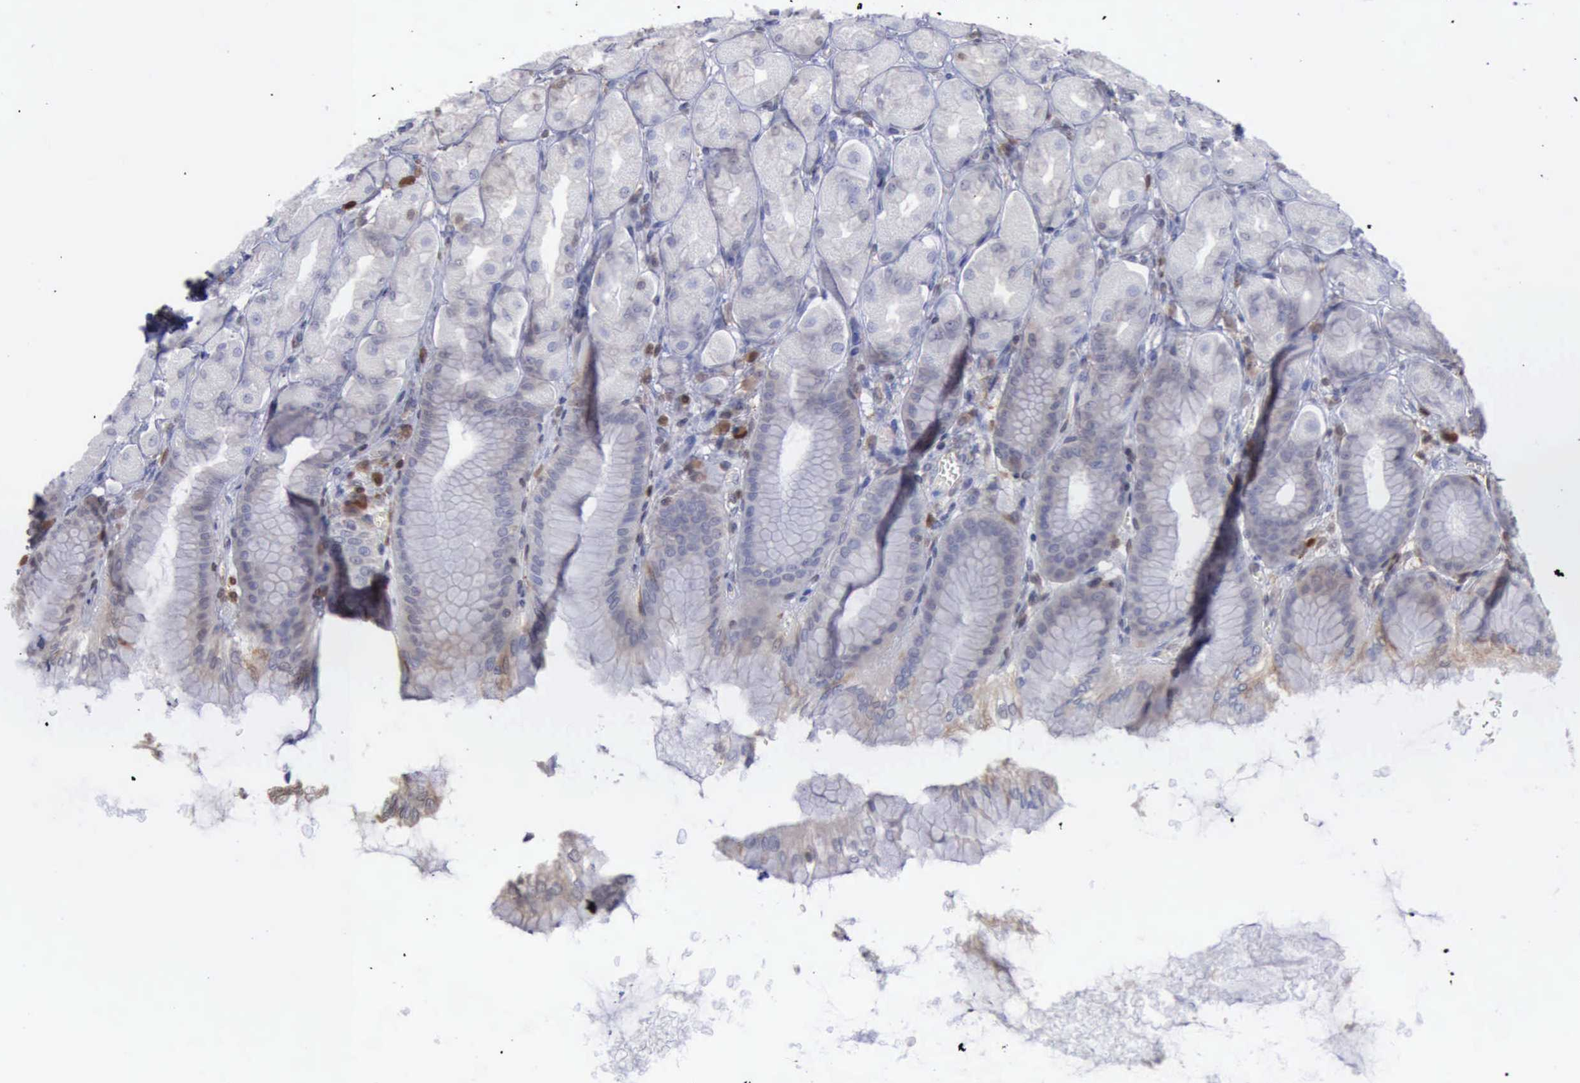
{"staining": {"intensity": "negative", "quantity": "none", "location": "none"}, "tissue": "stomach", "cell_type": "Glandular cells", "image_type": "normal", "snomed": [{"axis": "morphology", "description": "Normal tissue, NOS"}, {"axis": "topography", "description": "Stomach, upper"}], "caption": "Immunohistochemistry (IHC) histopathology image of unremarkable human stomach stained for a protein (brown), which shows no expression in glandular cells.", "gene": "STAT1", "patient": {"sex": "female", "age": 56}}